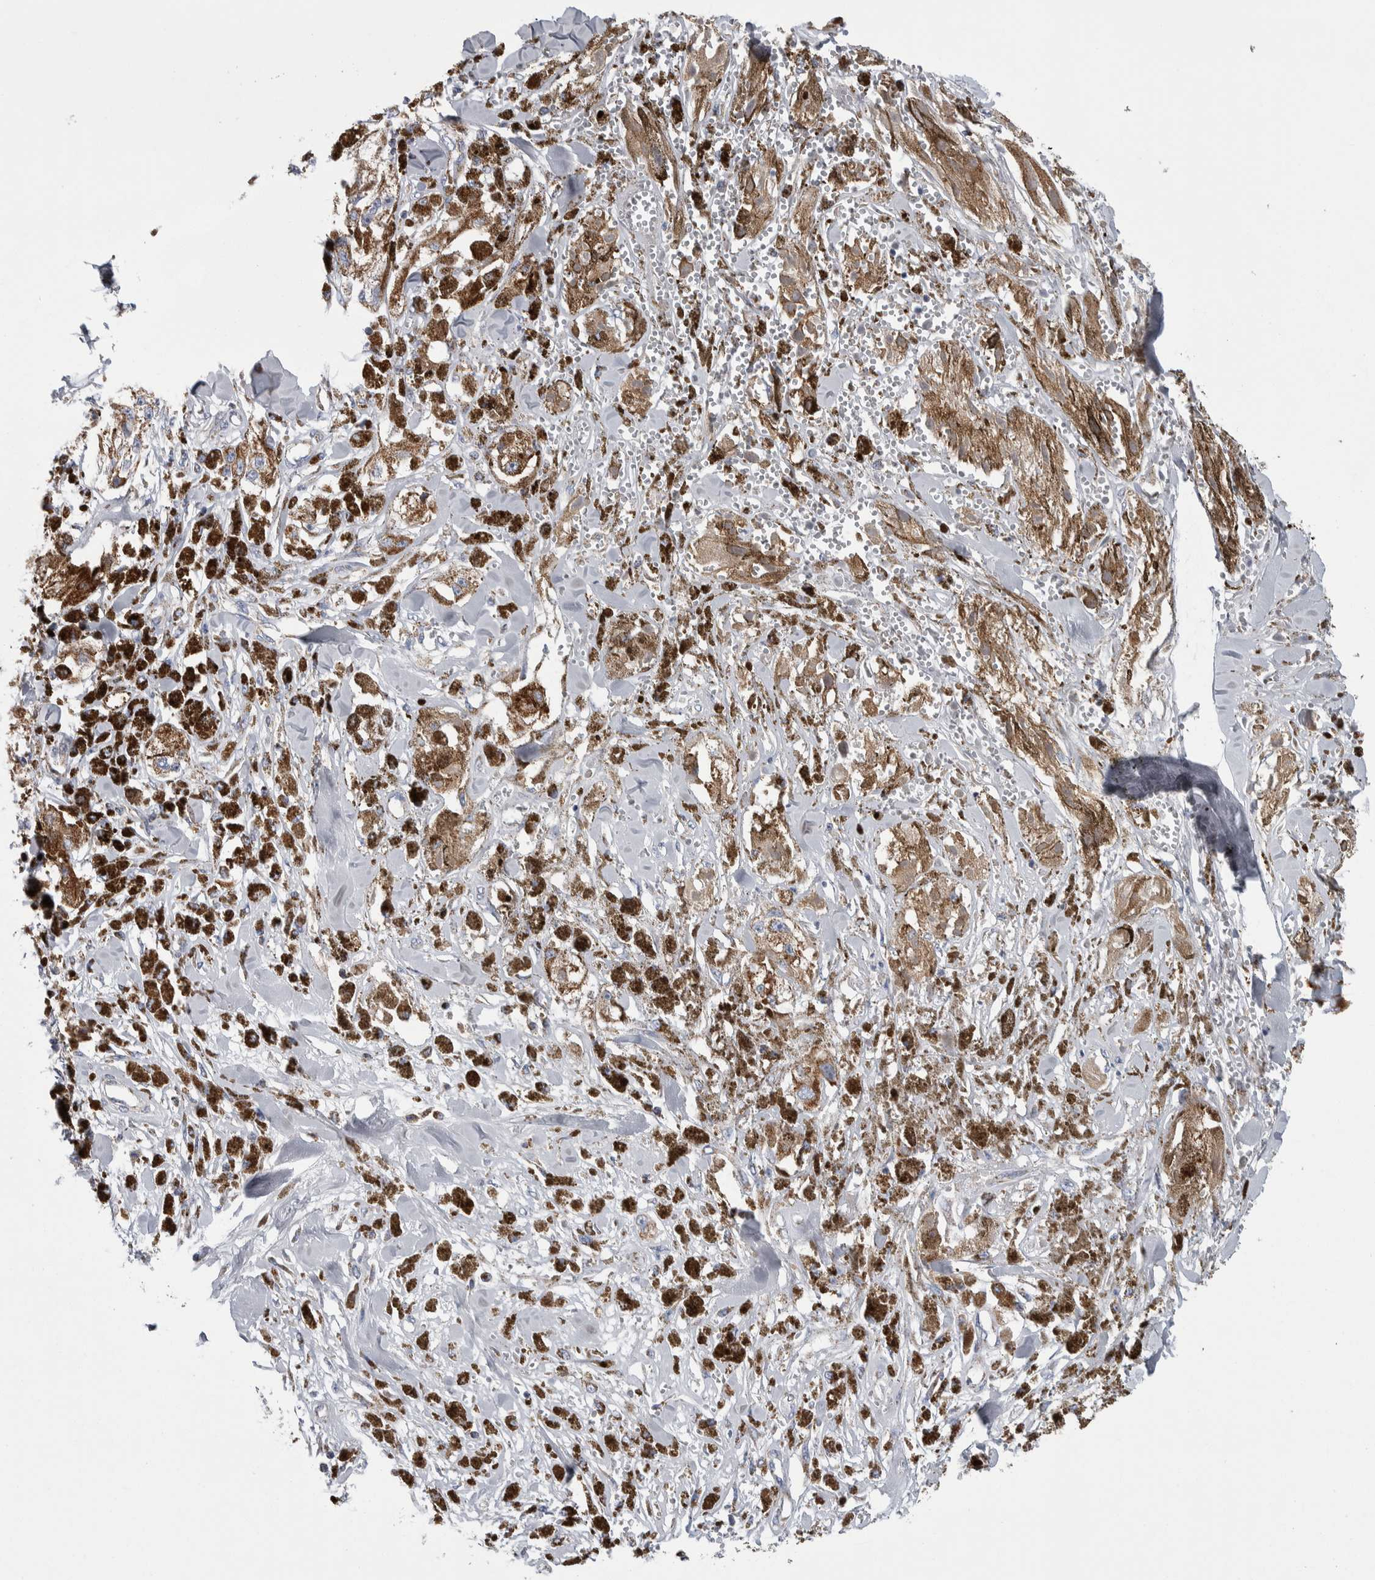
{"staining": {"intensity": "moderate", "quantity": ">75%", "location": "cytoplasmic/membranous"}, "tissue": "melanoma", "cell_type": "Tumor cells", "image_type": "cancer", "snomed": [{"axis": "morphology", "description": "Malignant melanoma, NOS"}, {"axis": "topography", "description": "Skin"}], "caption": "A histopathology image of human malignant melanoma stained for a protein shows moderate cytoplasmic/membranous brown staining in tumor cells.", "gene": "ETFA", "patient": {"sex": "male", "age": 88}}